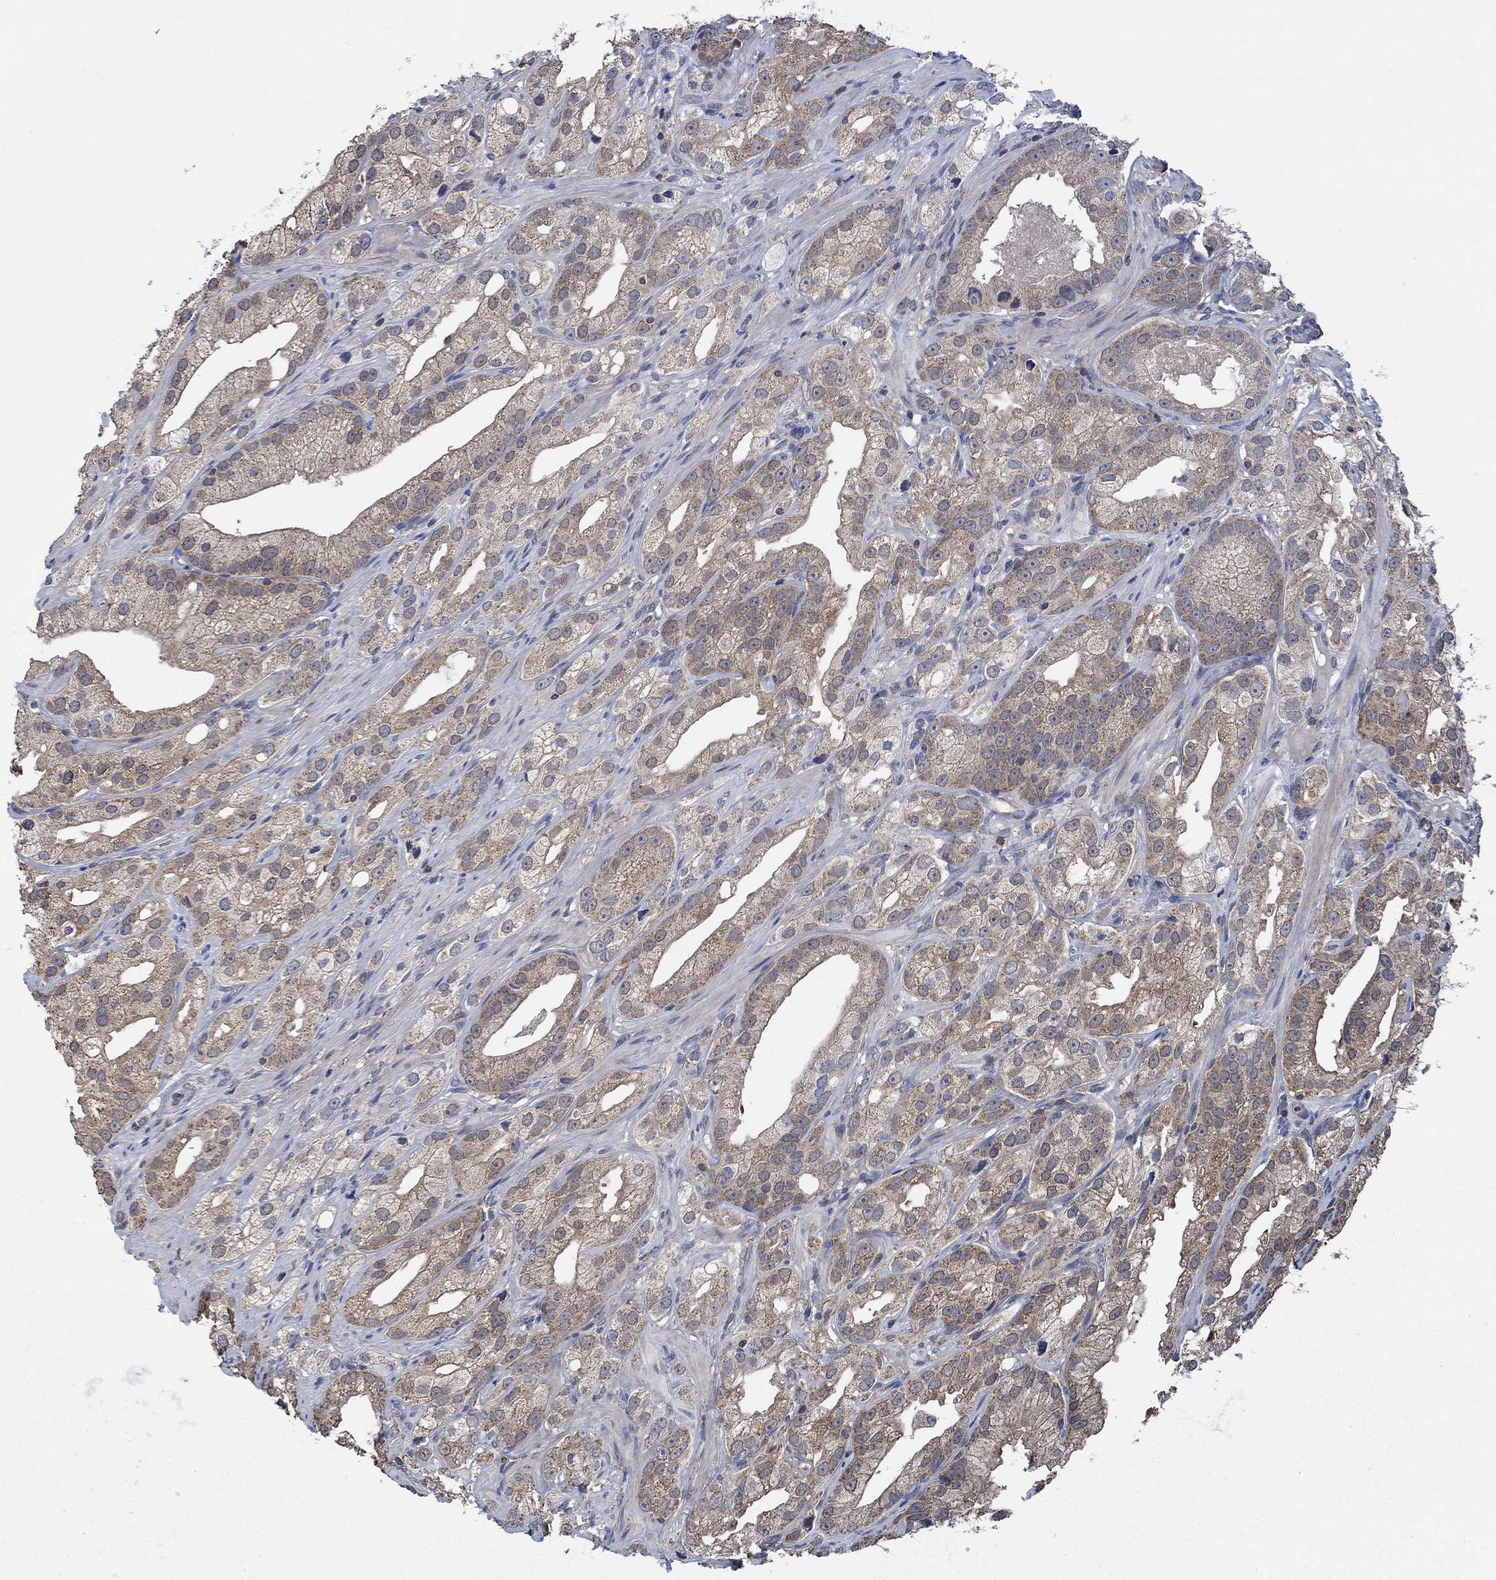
{"staining": {"intensity": "weak", "quantity": ">75%", "location": "cytoplasmic/membranous"}, "tissue": "prostate cancer", "cell_type": "Tumor cells", "image_type": "cancer", "snomed": [{"axis": "morphology", "description": "Adenocarcinoma, High grade"}, {"axis": "topography", "description": "Prostate and seminal vesicle, NOS"}], "caption": "An image of human prostate cancer stained for a protein displays weak cytoplasmic/membranous brown staining in tumor cells.", "gene": "STXBP6", "patient": {"sex": "male", "age": 62}}